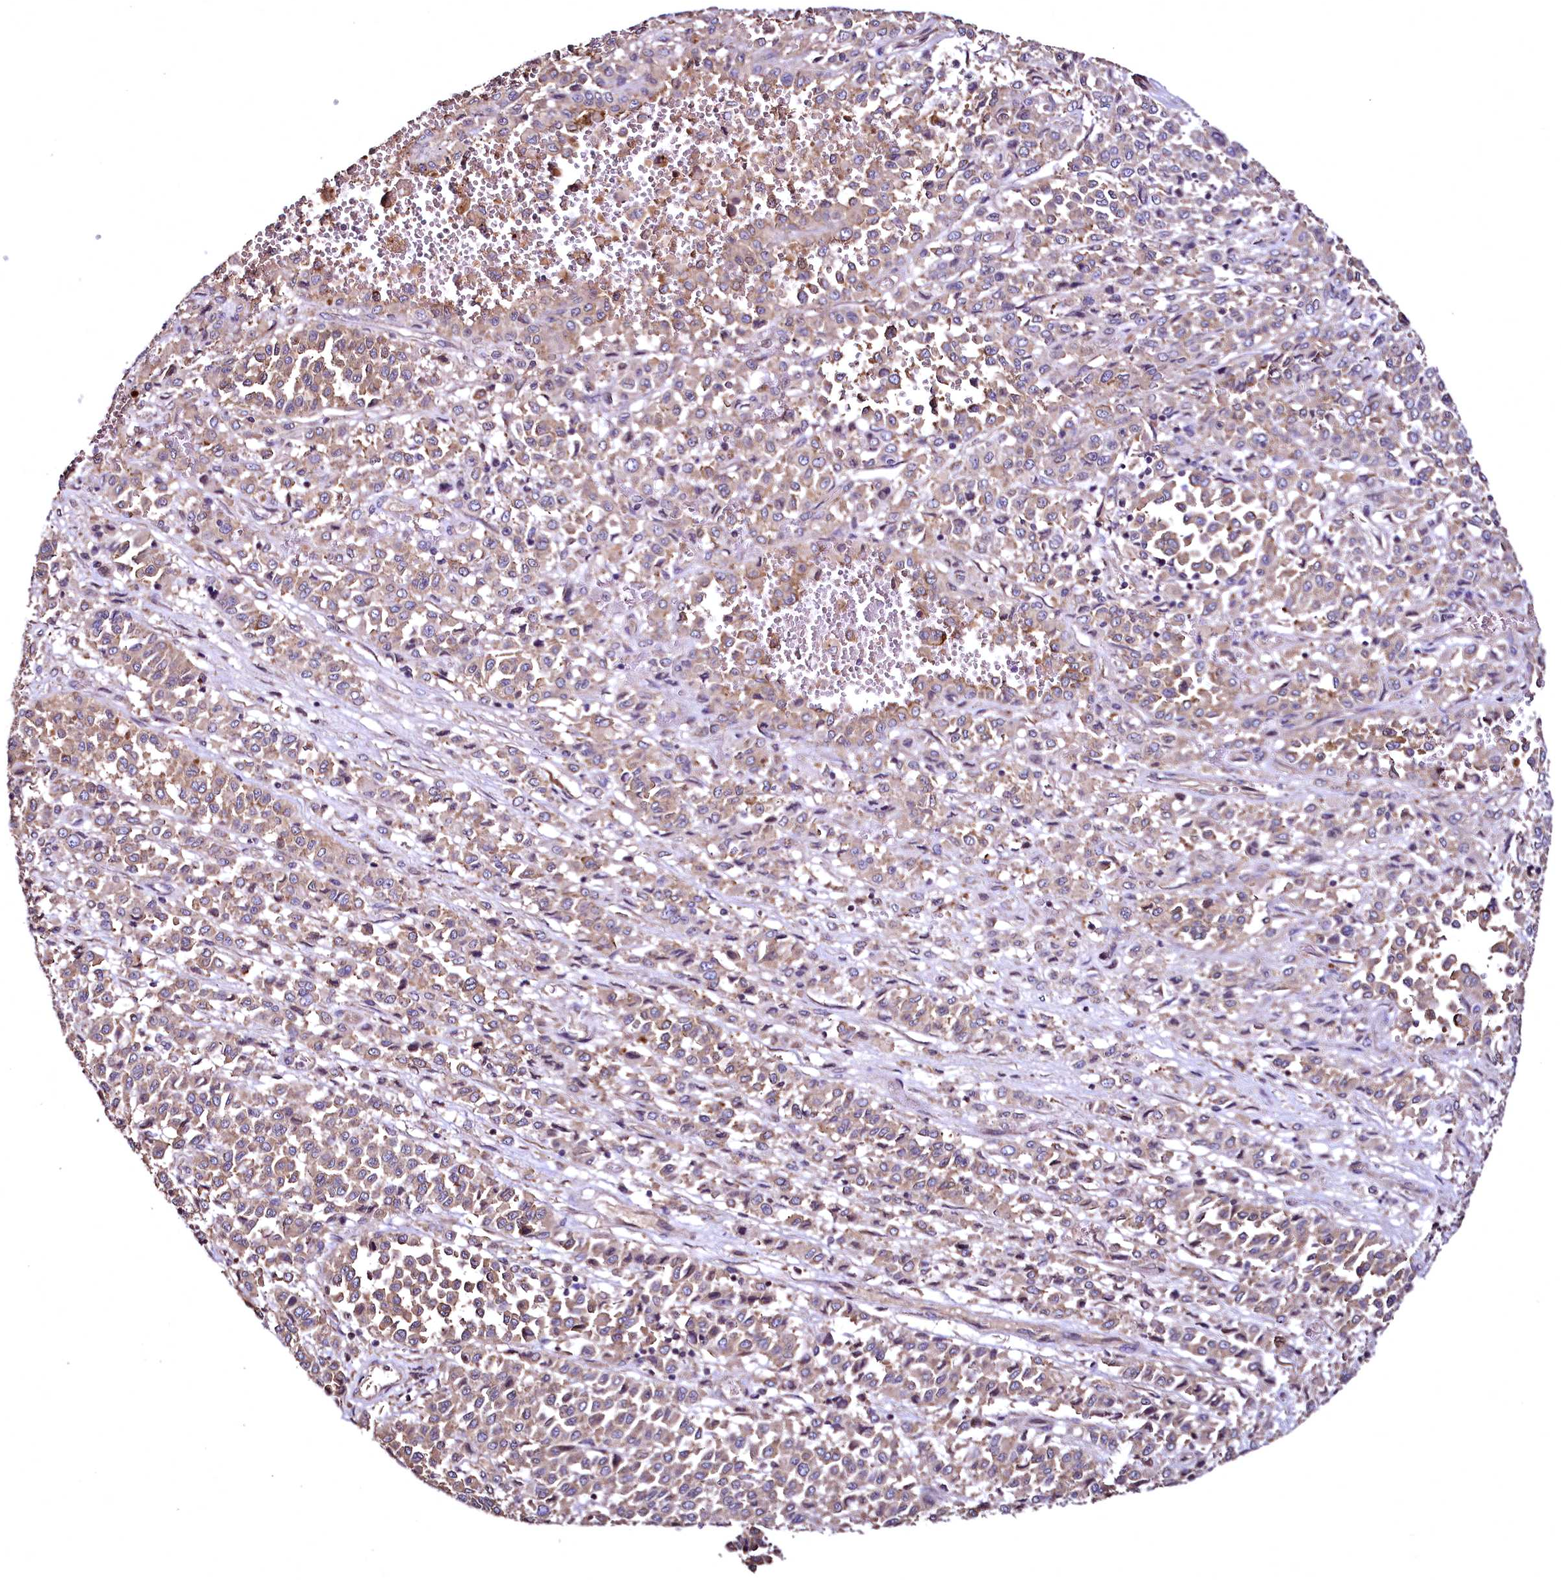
{"staining": {"intensity": "moderate", "quantity": ">75%", "location": "cytoplasmic/membranous"}, "tissue": "melanoma", "cell_type": "Tumor cells", "image_type": "cancer", "snomed": [{"axis": "morphology", "description": "Malignant melanoma, Metastatic site"}, {"axis": "topography", "description": "Pancreas"}], "caption": "About >75% of tumor cells in human malignant melanoma (metastatic site) demonstrate moderate cytoplasmic/membranous protein expression as visualized by brown immunohistochemical staining.", "gene": "TBCEL", "patient": {"sex": "female", "age": 30}}